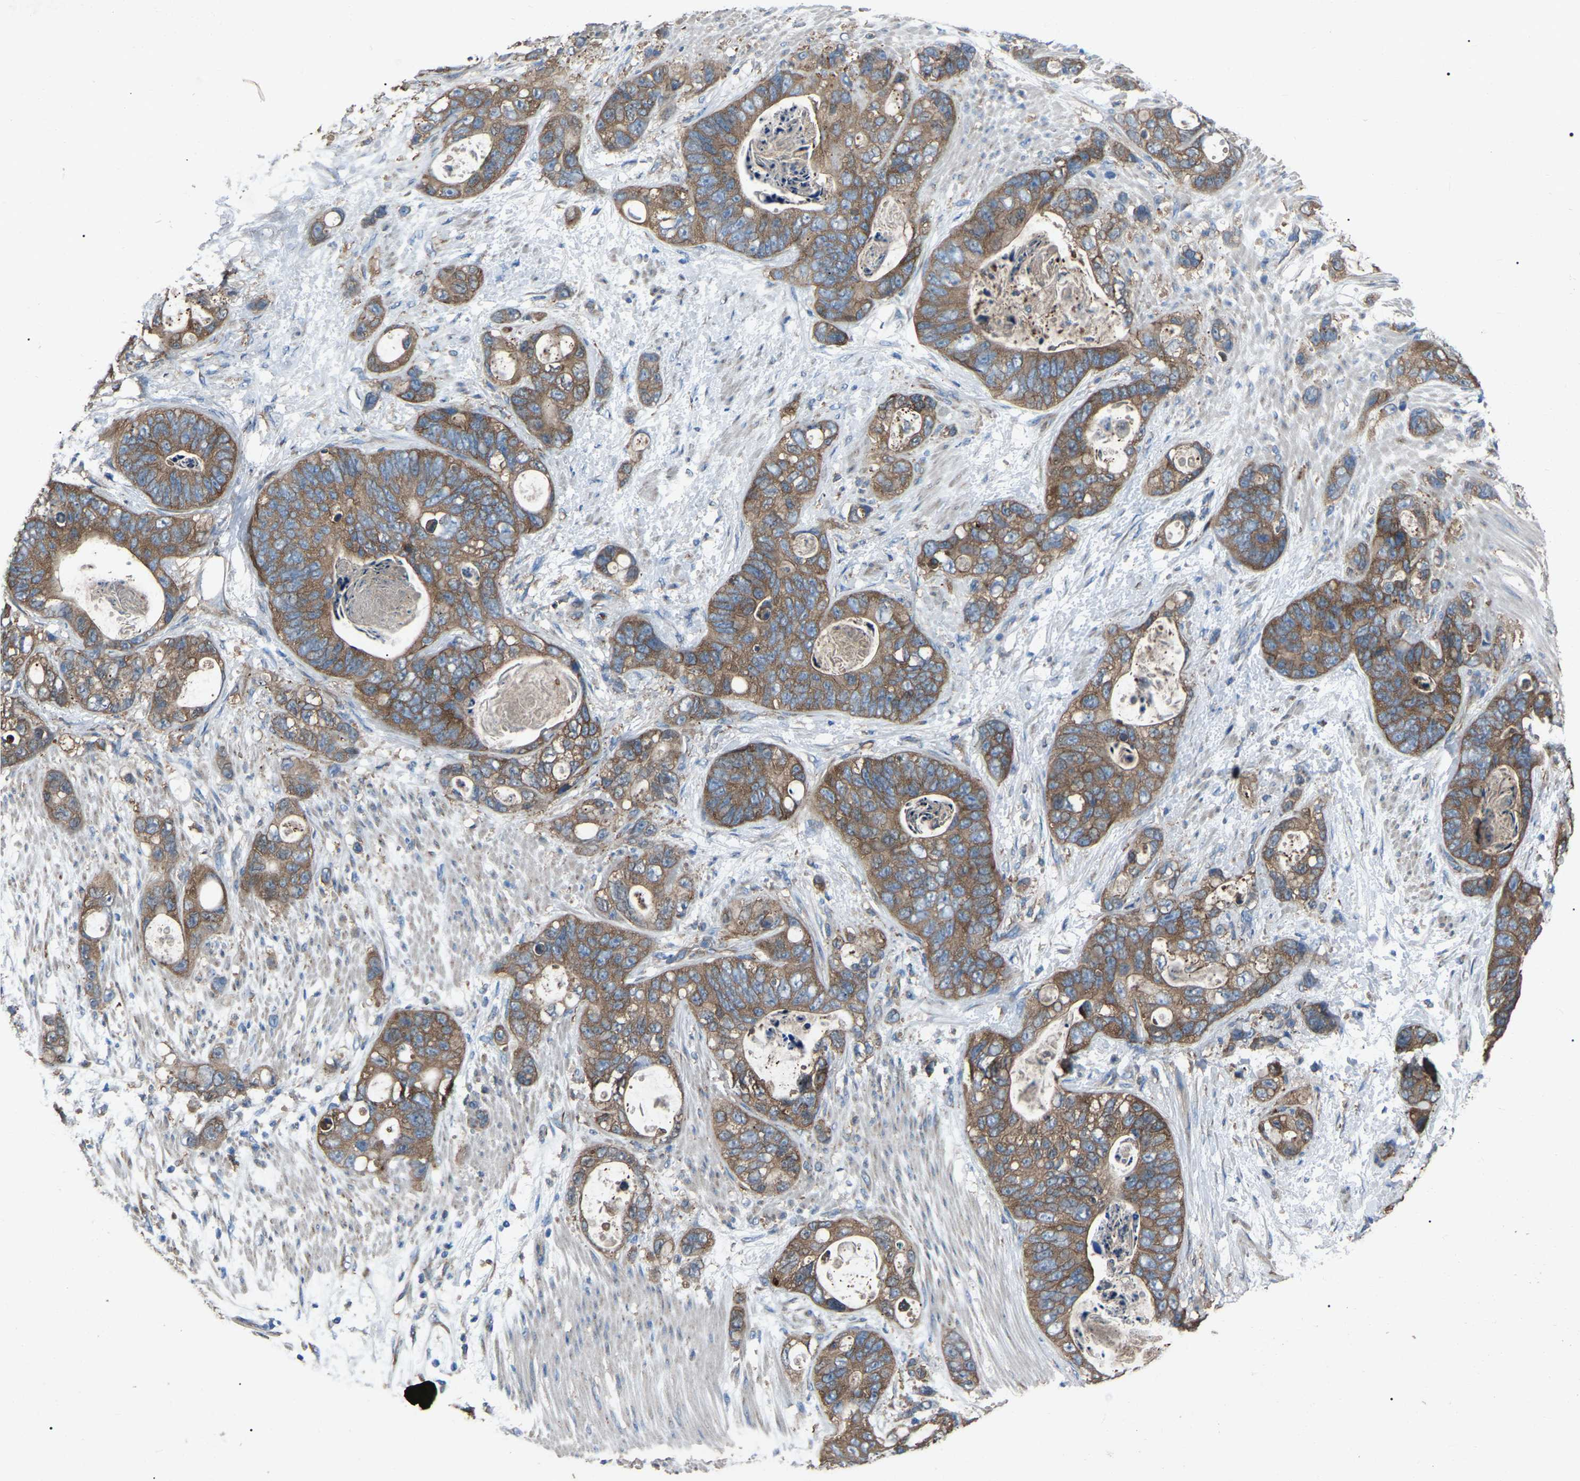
{"staining": {"intensity": "moderate", "quantity": ">75%", "location": "cytoplasmic/membranous"}, "tissue": "stomach cancer", "cell_type": "Tumor cells", "image_type": "cancer", "snomed": [{"axis": "morphology", "description": "Normal tissue, NOS"}, {"axis": "morphology", "description": "Adenocarcinoma, NOS"}, {"axis": "topography", "description": "Stomach"}], "caption": "Human stomach cancer (adenocarcinoma) stained with a brown dye exhibits moderate cytoplasmic/membranous positive staining in approximately >75% of tumor cells.", "gene": "AIMP1", "patient": {"sex": "female", "age": 89}}